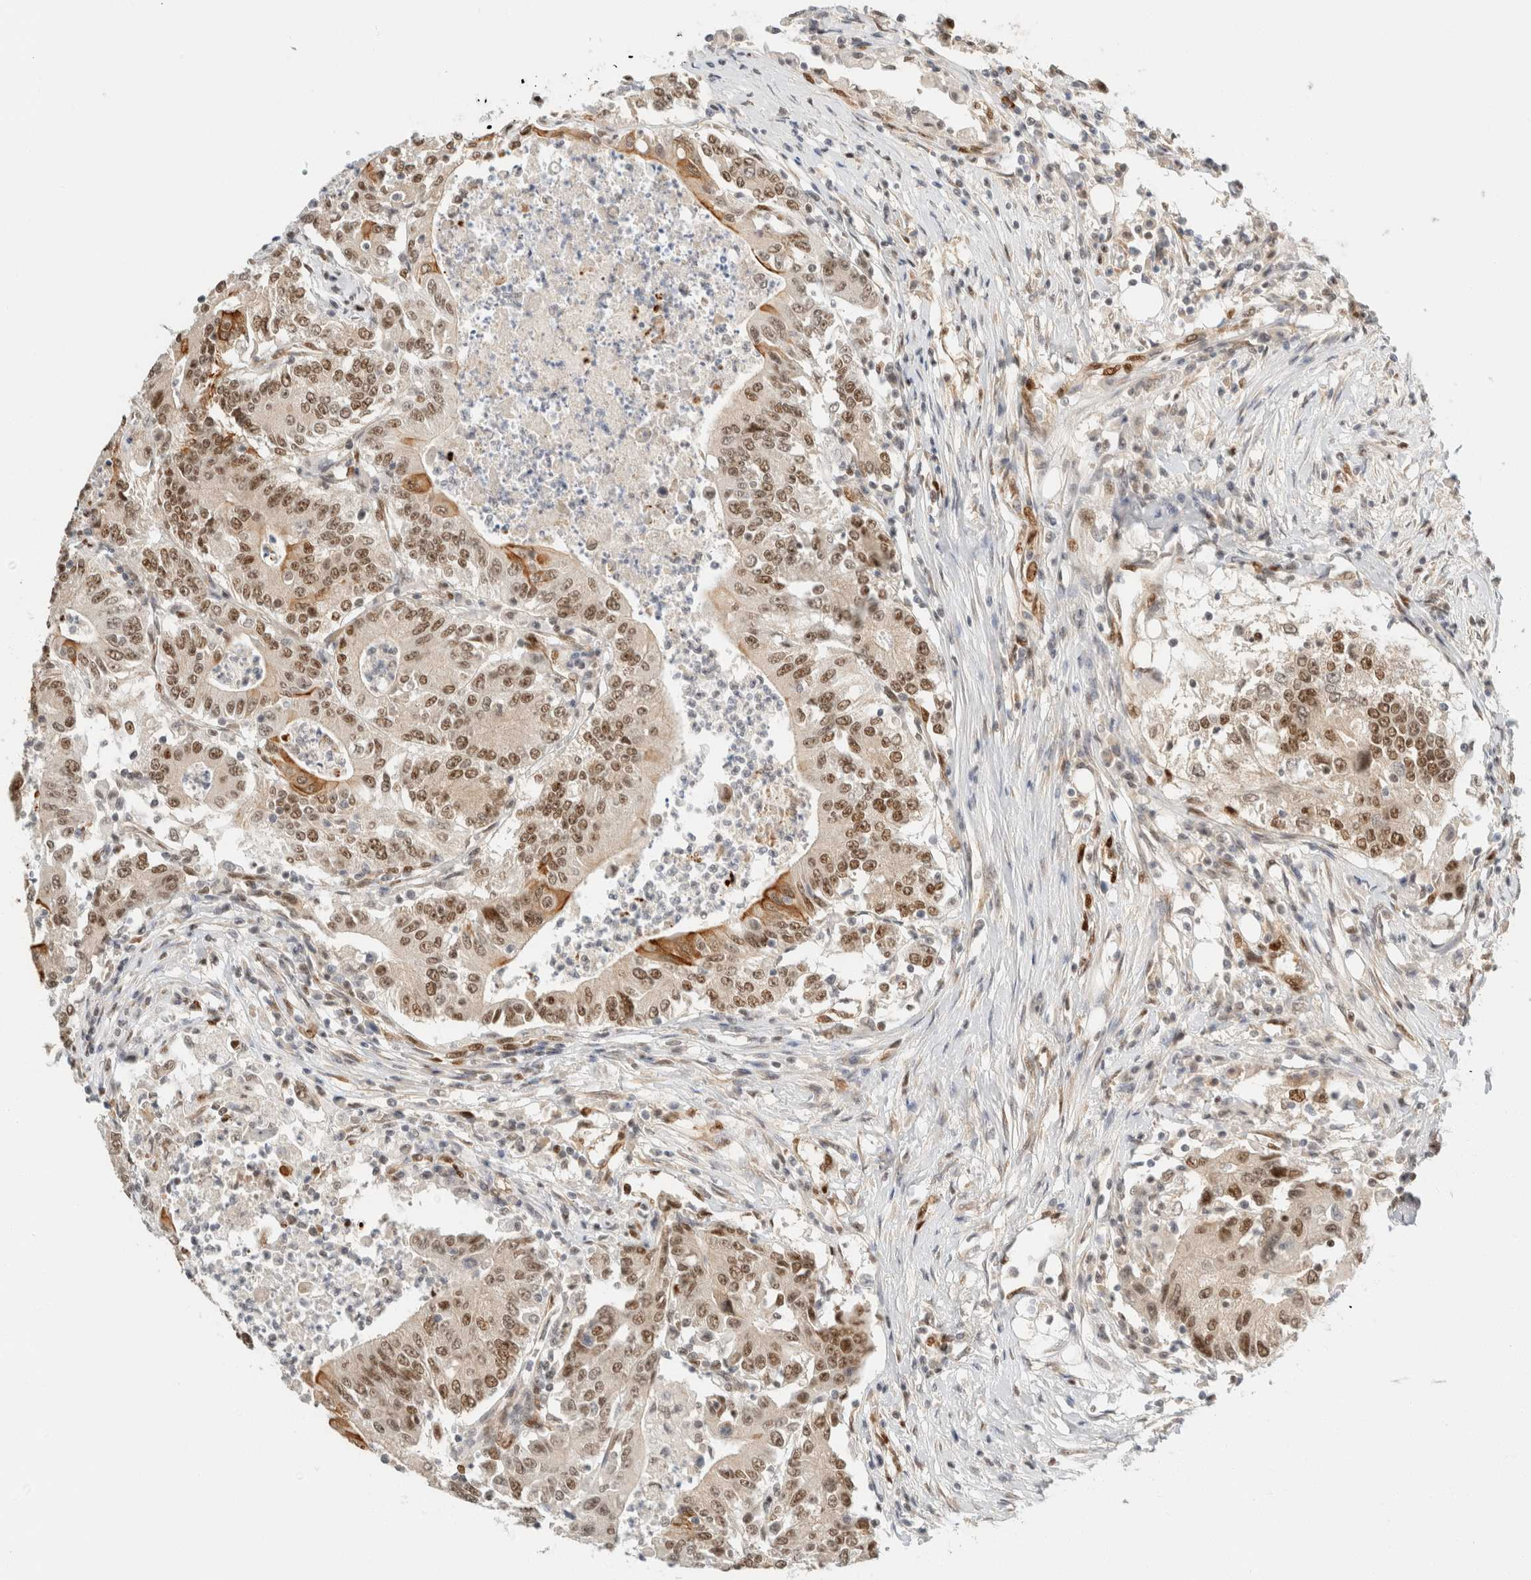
{"staining": {"intensity": "moderate", "quantity": ">75%", "location": "nuclear"}, "tissue": "colorectal cancer", "cell_type": "Tumor cells", "image_type": "cancer", "snomed": [{"axis": "morphology", "description": "Adenocarcinoma, NOS"}, {"axis": "topography", "description": "Colon"}], "caption": "A histopathology image of human colorectal cancer stained for a protein displays moderate nuclear brown staining in tumor cells.", "gene": "ZNF768", "patient": {"sex": "female", "age": 77}}